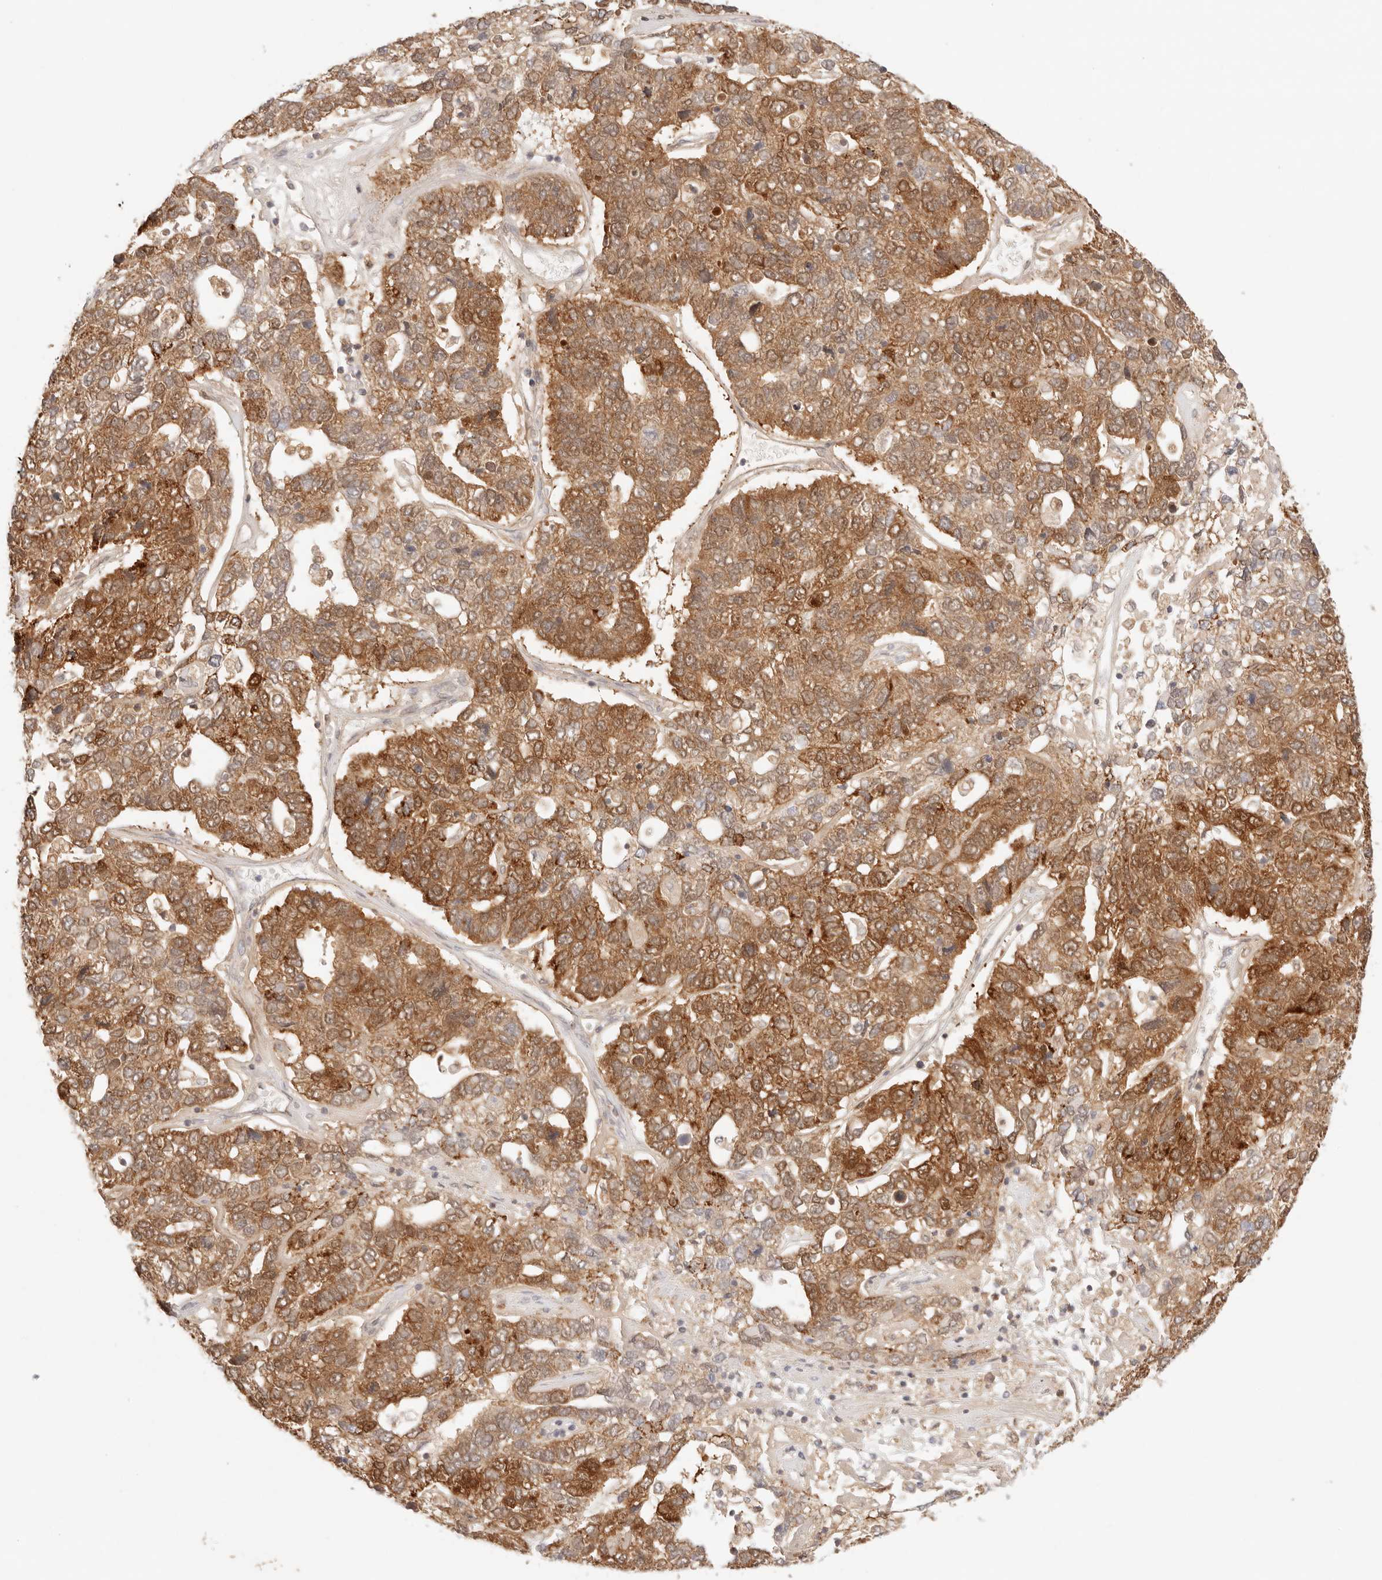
{"staining": {"intensity": "strong", "quantity": ">75%", "location": "cytoplasmic/membranous"}, "tissue": "pancreatic cancer", "cell_type": "Tumor cells", "image_type": "cancer", "snomed": [{"axis": "morphology", "description": "Adenocarcinoma, NOS"}, {"axis": "topography", "description": "Pancreas"}], "caption": "Adenocarcinoma (pancreatic) stained with IHC reveals strong cytoplasmic/membranous positivity in about >75% of tumor cells. (Brightfield microscopy of DAB IHC at high magnification).", "gene": "COA6", "patient": {"sex": "female", "age": 61}}